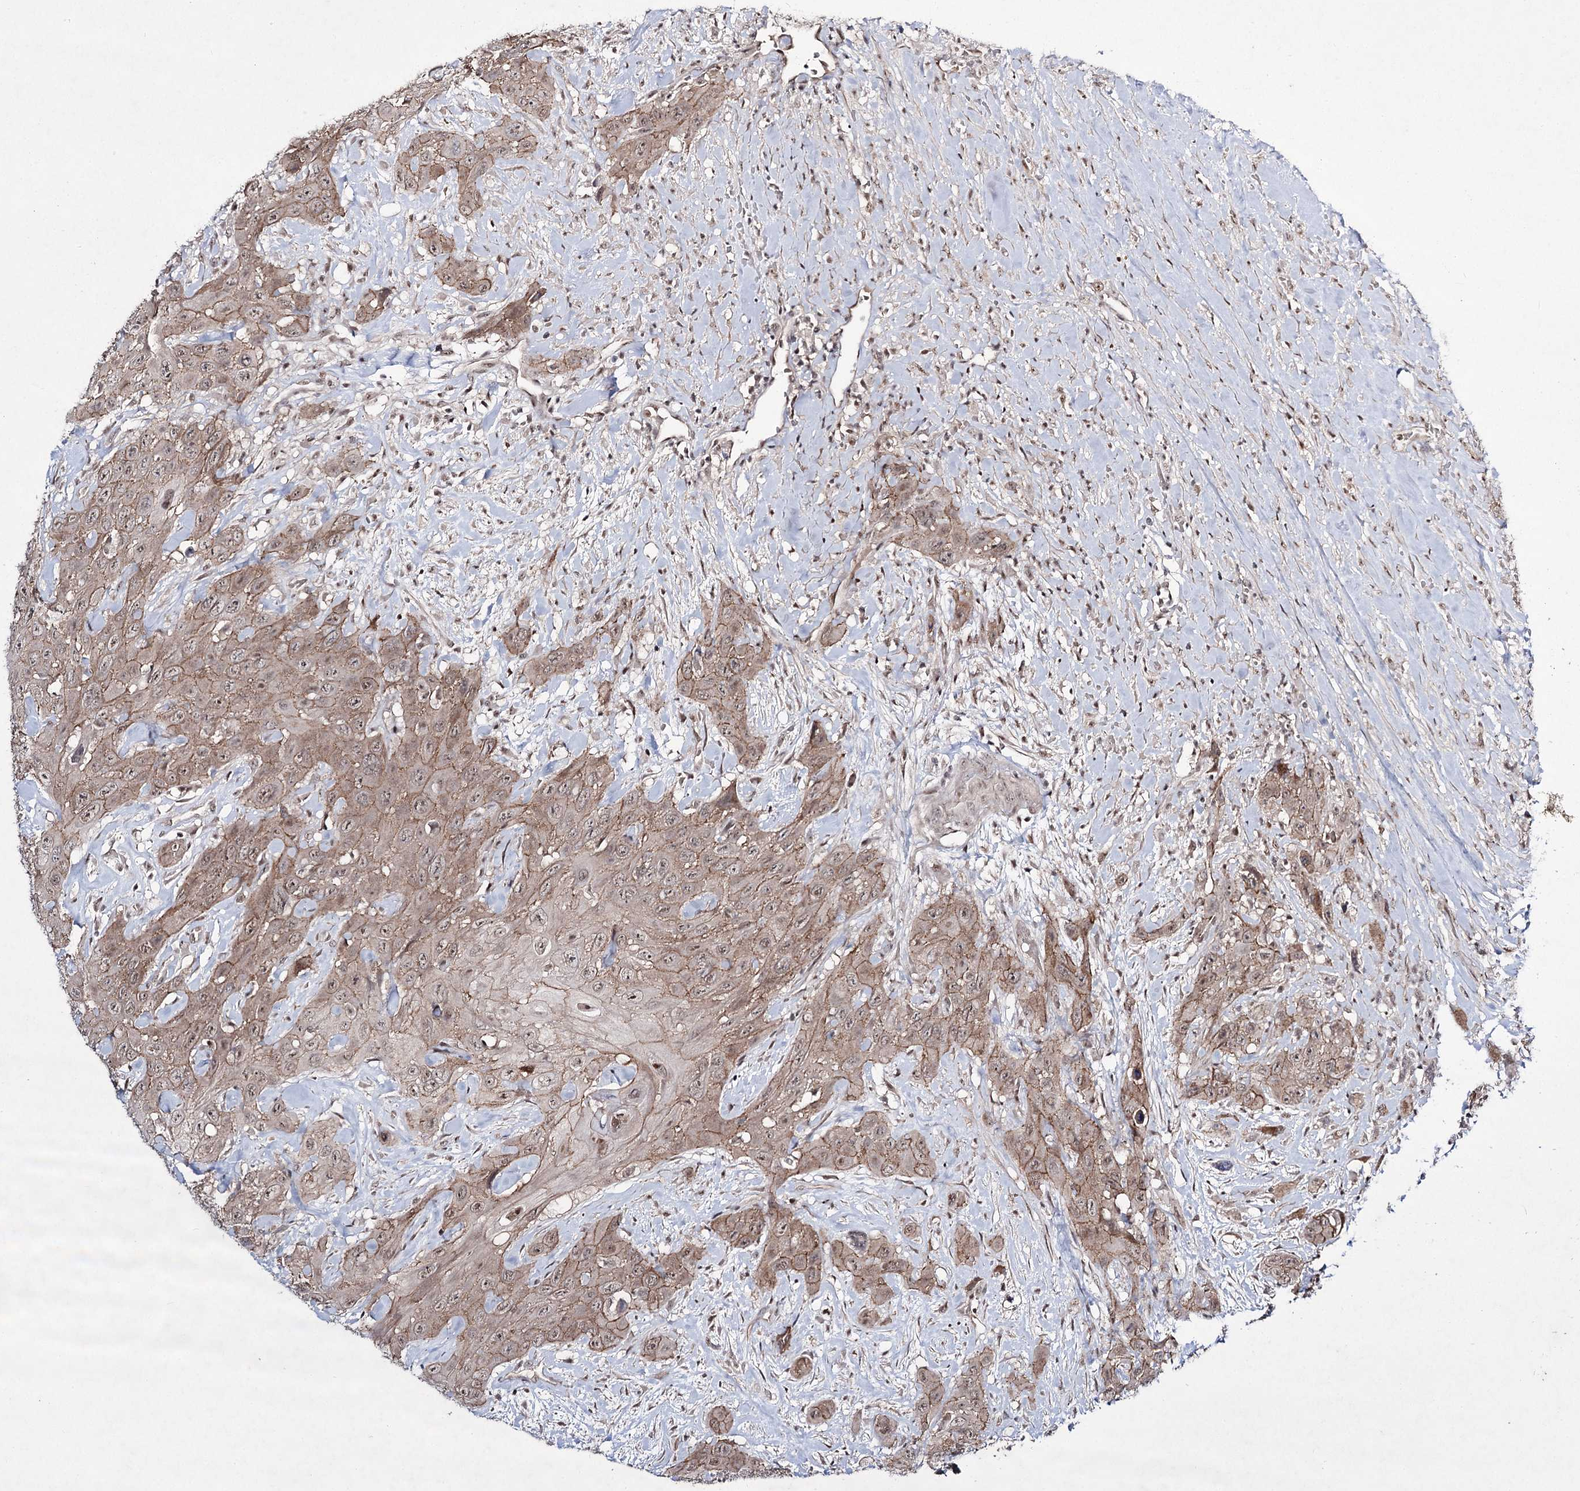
{"staining": {"intensity": "weak", "quantity": ">75%", "location": "cytoplasmic/membranous,nuclear"}, "tissue": "head and neck cancer", "cell_type": "Tumor cells", "image_type": "cancer", "snomed": [{"axis": "morphology", "description": "Squamous cell carcinoma, NOS"}, {"axis": "topography", "description": "Head-Neck"}], "caption": "A micrograph of head and neck cancer stained for a protein reveals weak cytoplasmic/membranous and nuclear brown staining in tumor cells.", "gene": "HOXC11", "patient": {"sex": "male", "age": 81}}